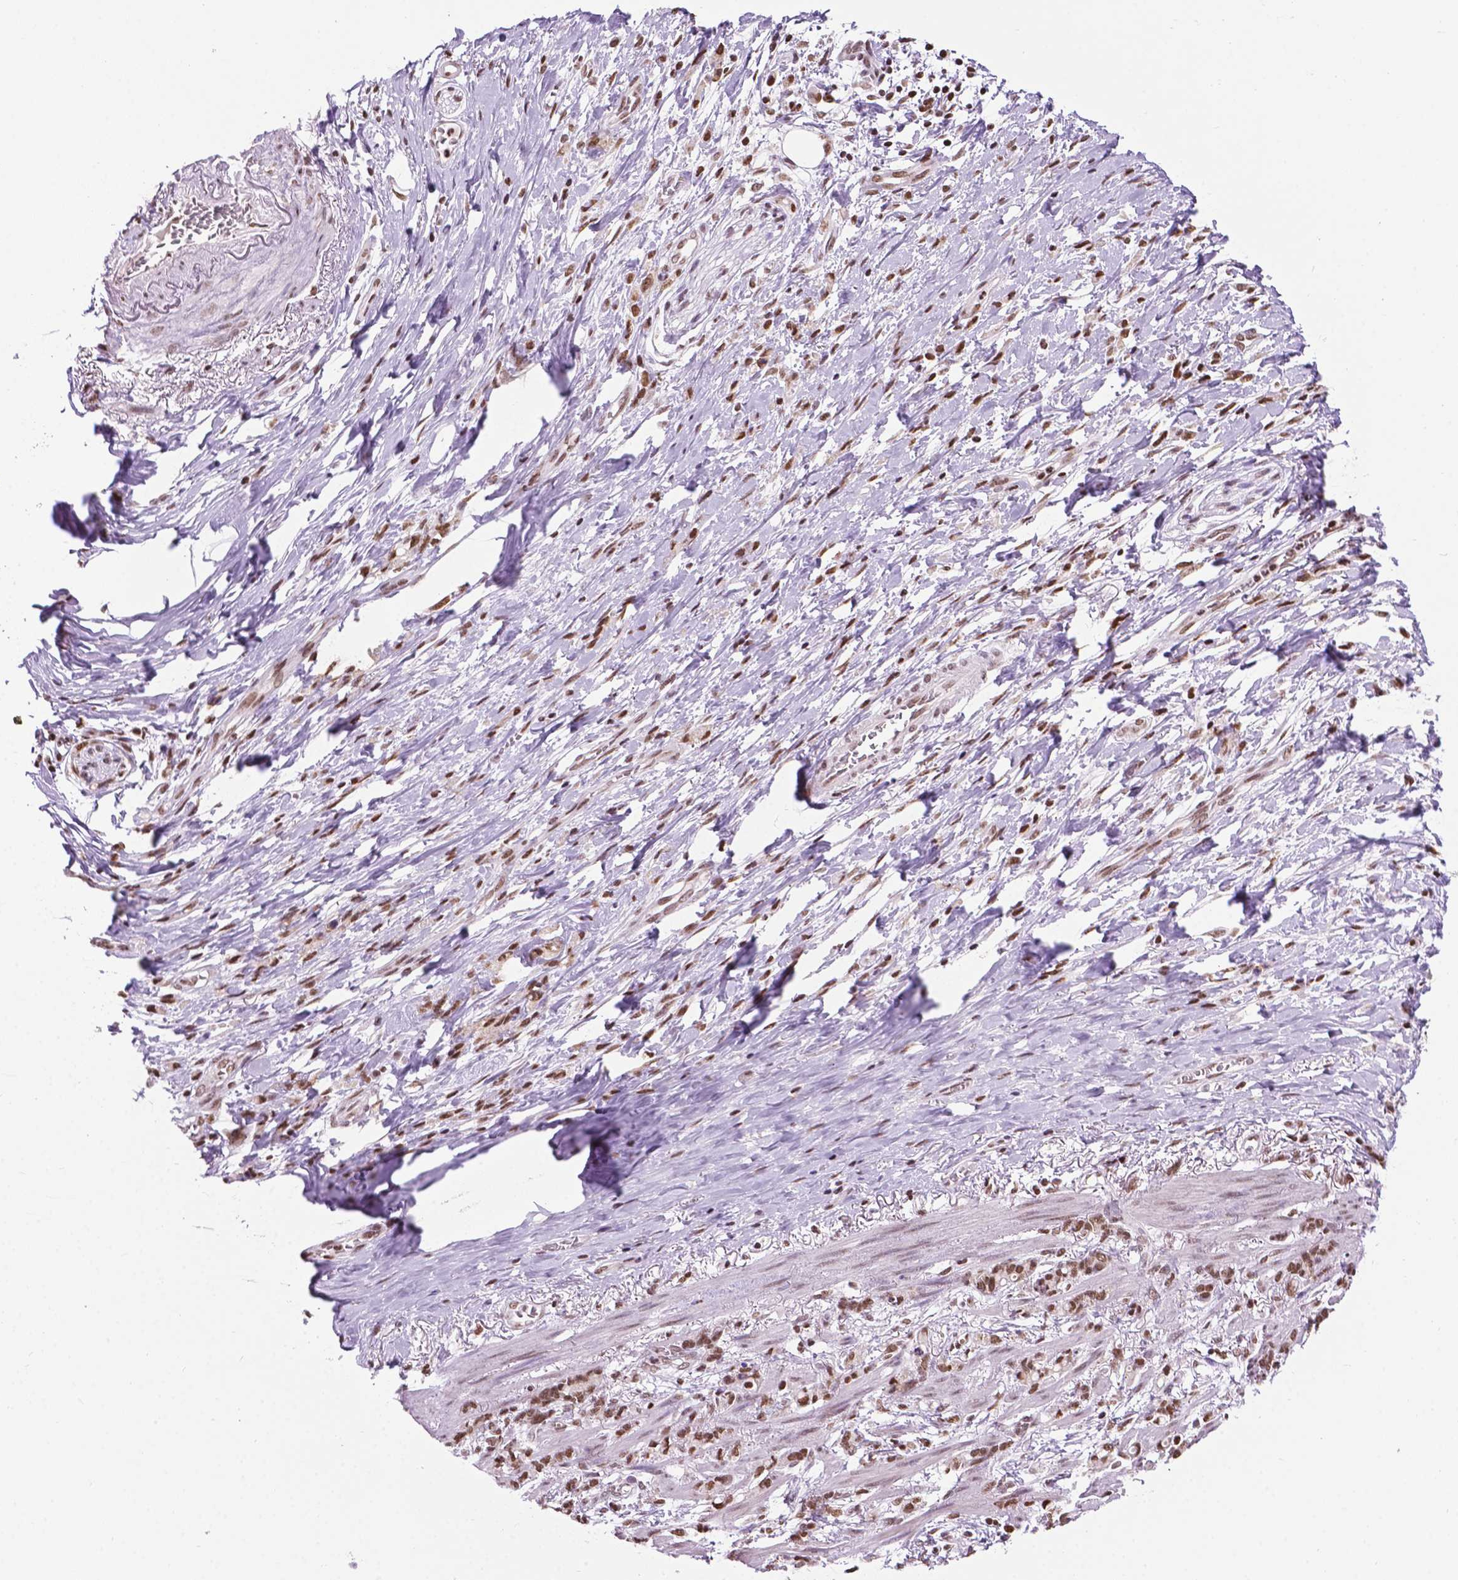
{"staining": {"intensity": "moderate", "quantity": ">75%", "location": "nuclear"}, "tissue": "stomach cancer", "cell_type": "Tumor cells", "image_type": "cancer", "snomed": [{"axis": "morphology", "description": "Adenocarcinoma, NOS"}, {"axis": "topography", "description": "Stomach"}], "caption": "Immunohistochemical staining of human stomach cancer shows medium levels of moderate nuclear expression in approximately >75% of tumor cells.", "gene": "COL23A1", "patient": {"sex": "female", "age": 84}}